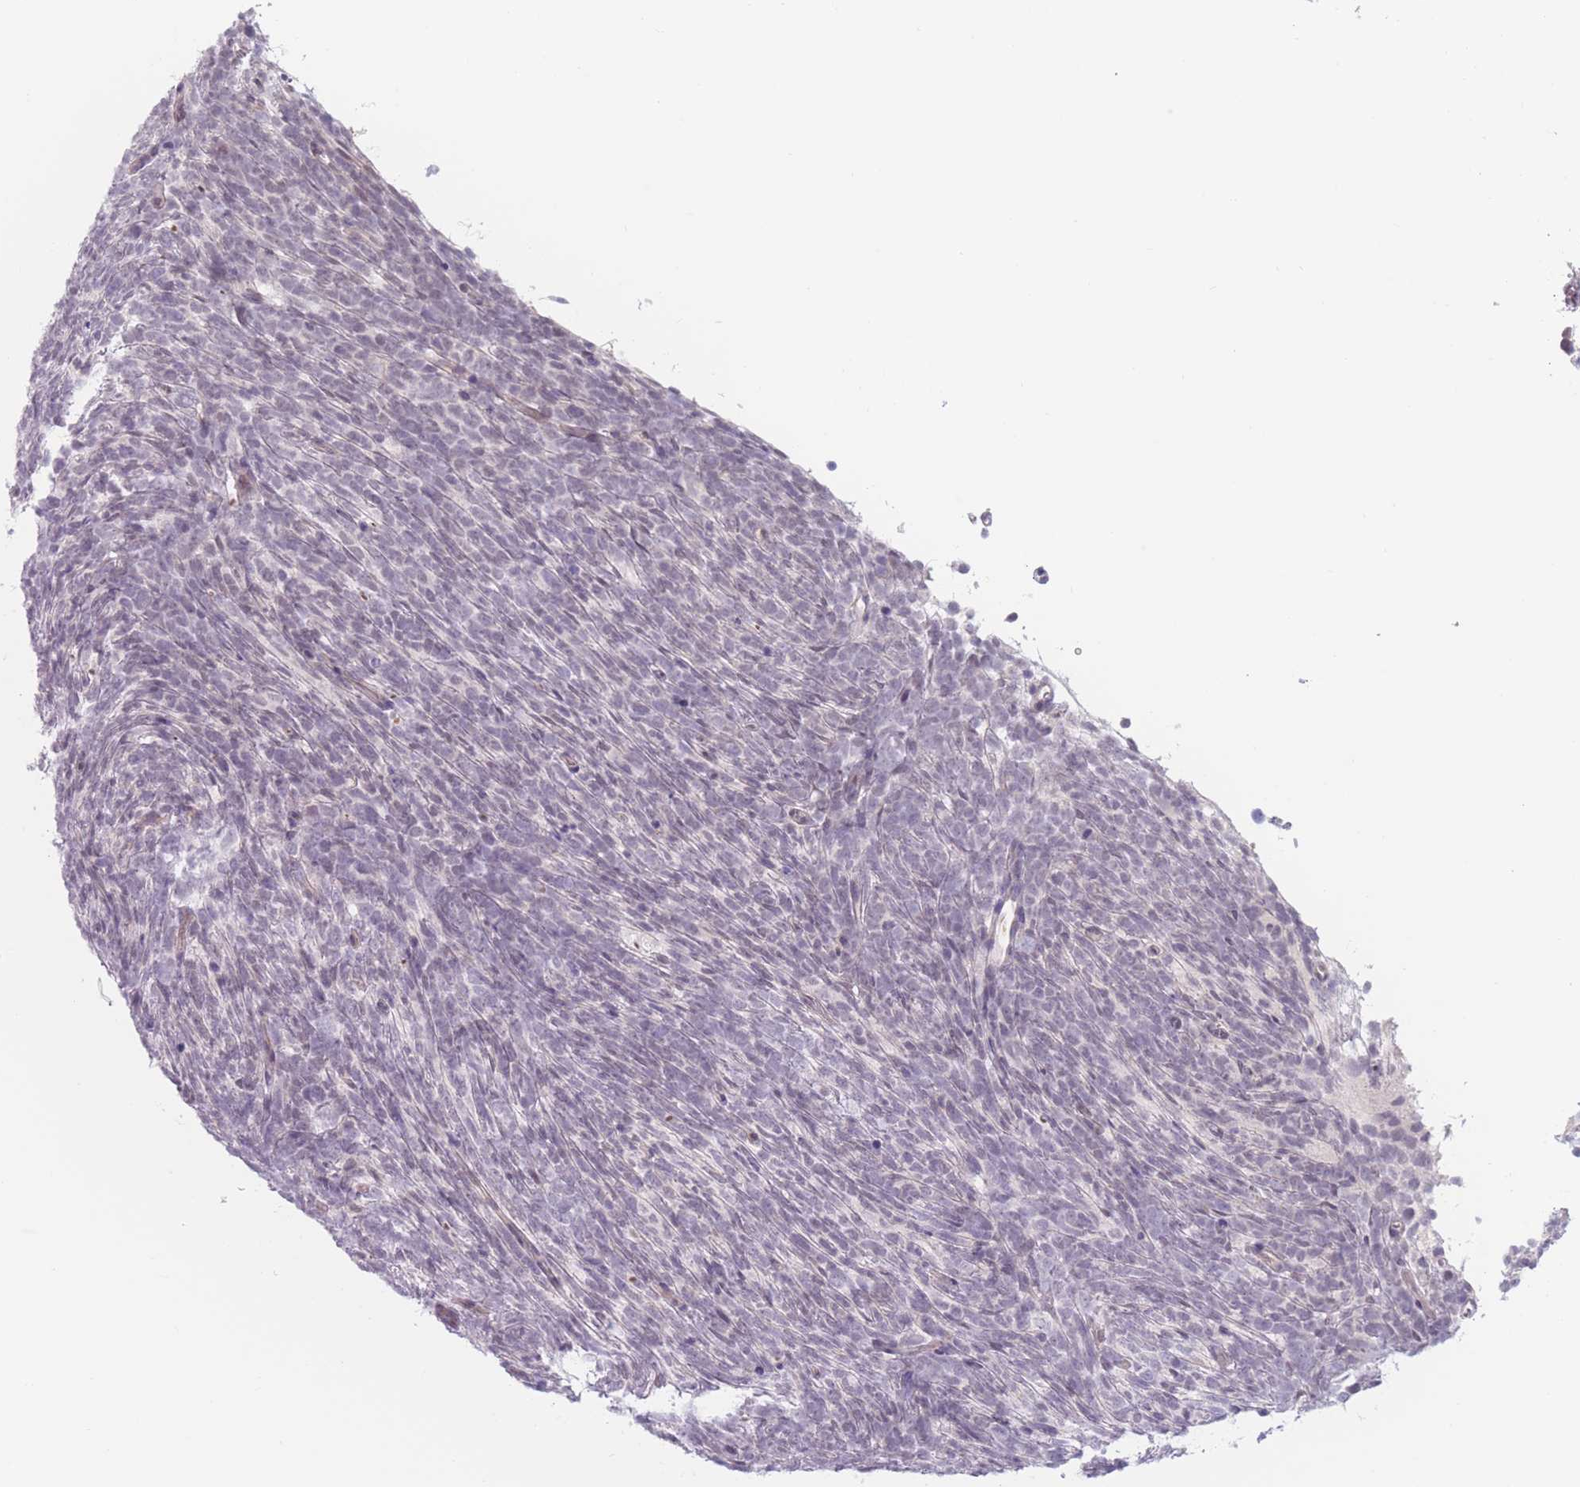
{"staining": {"intensity": "negative", "quantity": "none", "location": "none"}, "tissue": "glioma", "cell_type": "Tumor cells", "image_type": "cancer", "snomed": [{"axis": "morphology", "description": "Glioma, malignant, Low grade"}, {"axis": "topography", "description": "Brain"}], "caption": "Malignant low-grade glioma stained for a protein using immunohistochemistry (IHC) shows no expression tumor cells.", "gene": "PODXL", "patient": {"sex": "female", "age": 1}}